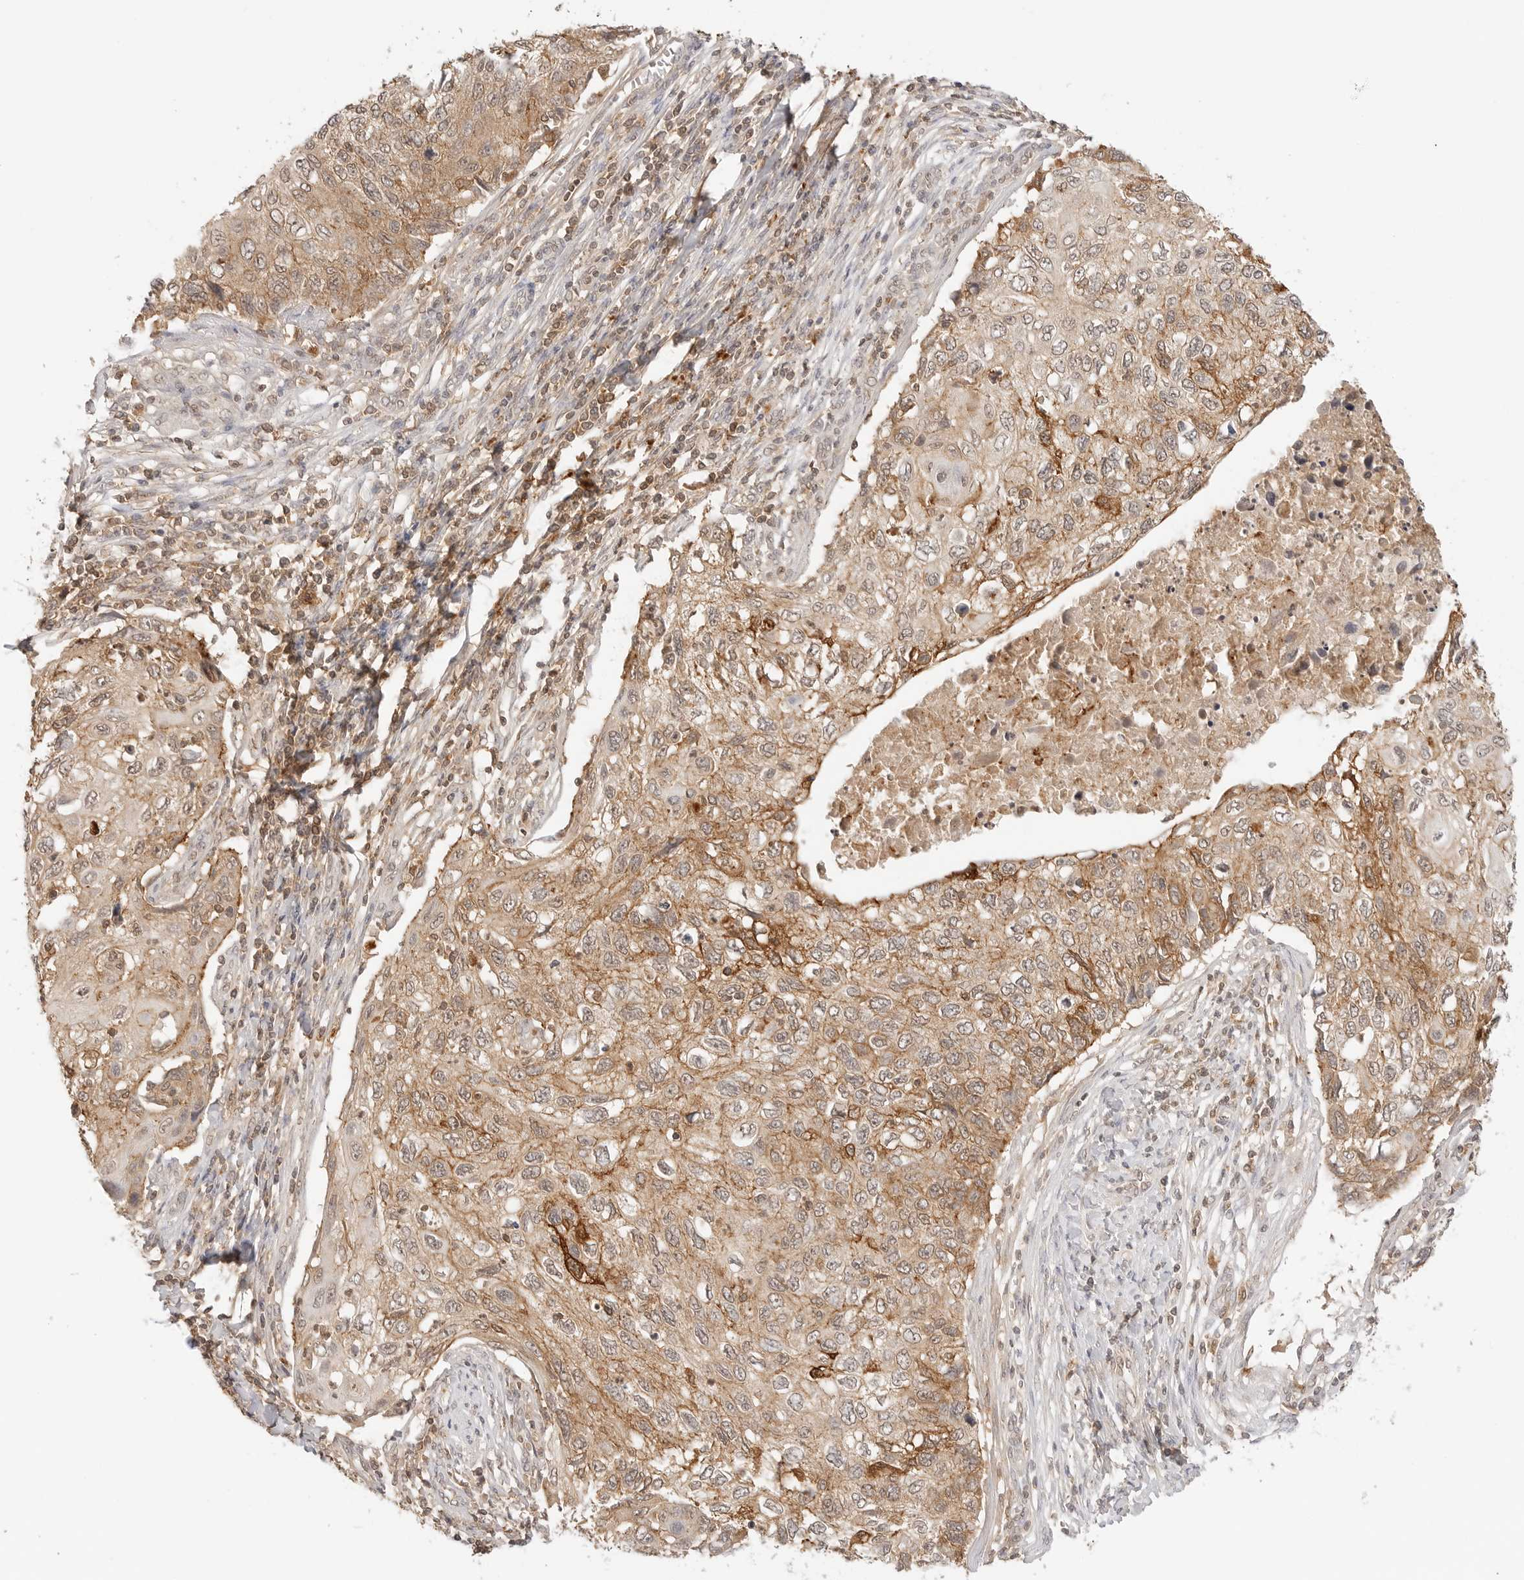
{"staining": {"intensity": "moderate", "quantity": ">75%", "location": "cytoplasmic/membranous"}, "tissue": "cervical cancer", "cell_type": "Tumor cells", "image_type": "cancer", "snomed": [{"axis": "morphology", "description": "Squamous cell carcinoma, NOS"}, {"axis": "topography", "description": "Cervix"}], "caption": "Tumor cells exhibit moderate cytoplasmic/membranous positivity in about >75% of cells in squamous cell carcinoma (cervical).", "gene": "EPHA1", "patient": {"sex": "female", "age": 70}}